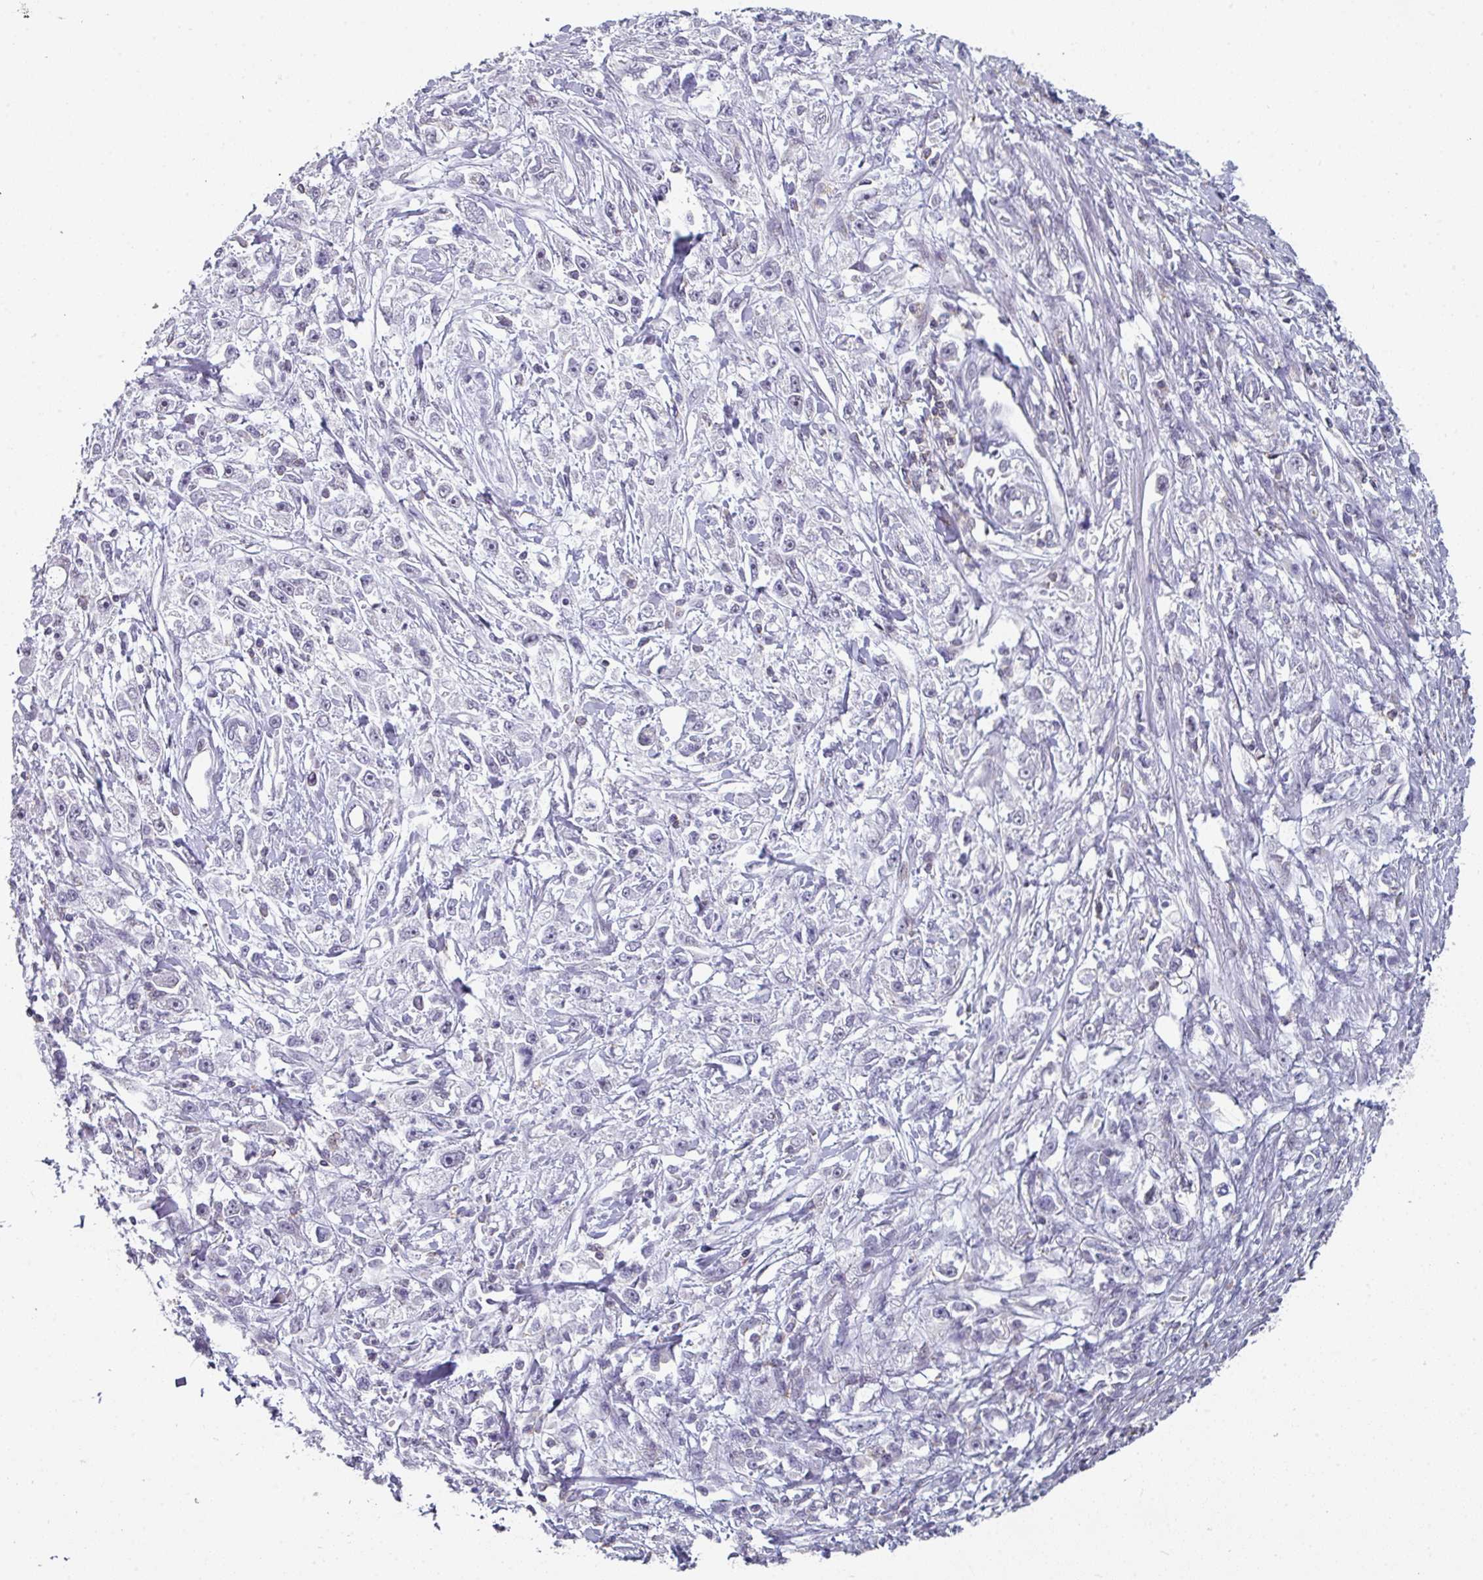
{"staining": {"intensity": "negative", "quantity": "none", "location": "none"}, "tissue": "stomach cancer", "cell_type": "Tumor cells", "image_type": "cancer", "snomed": [{"axis": "morphology", "description": "Adenocarcinoma, NOS"}, {"axis": "topography", "description": "Stomach"}], "caption": "High magnification brightfield microscopy of adenocarcinoma (stomach) stained with DAB (brown) and counterstained with hematoxylin (blue): tumor cells show no significant positivity.", "gene": "RASAL3", "patient": {"sex": "female", "age": 59}}